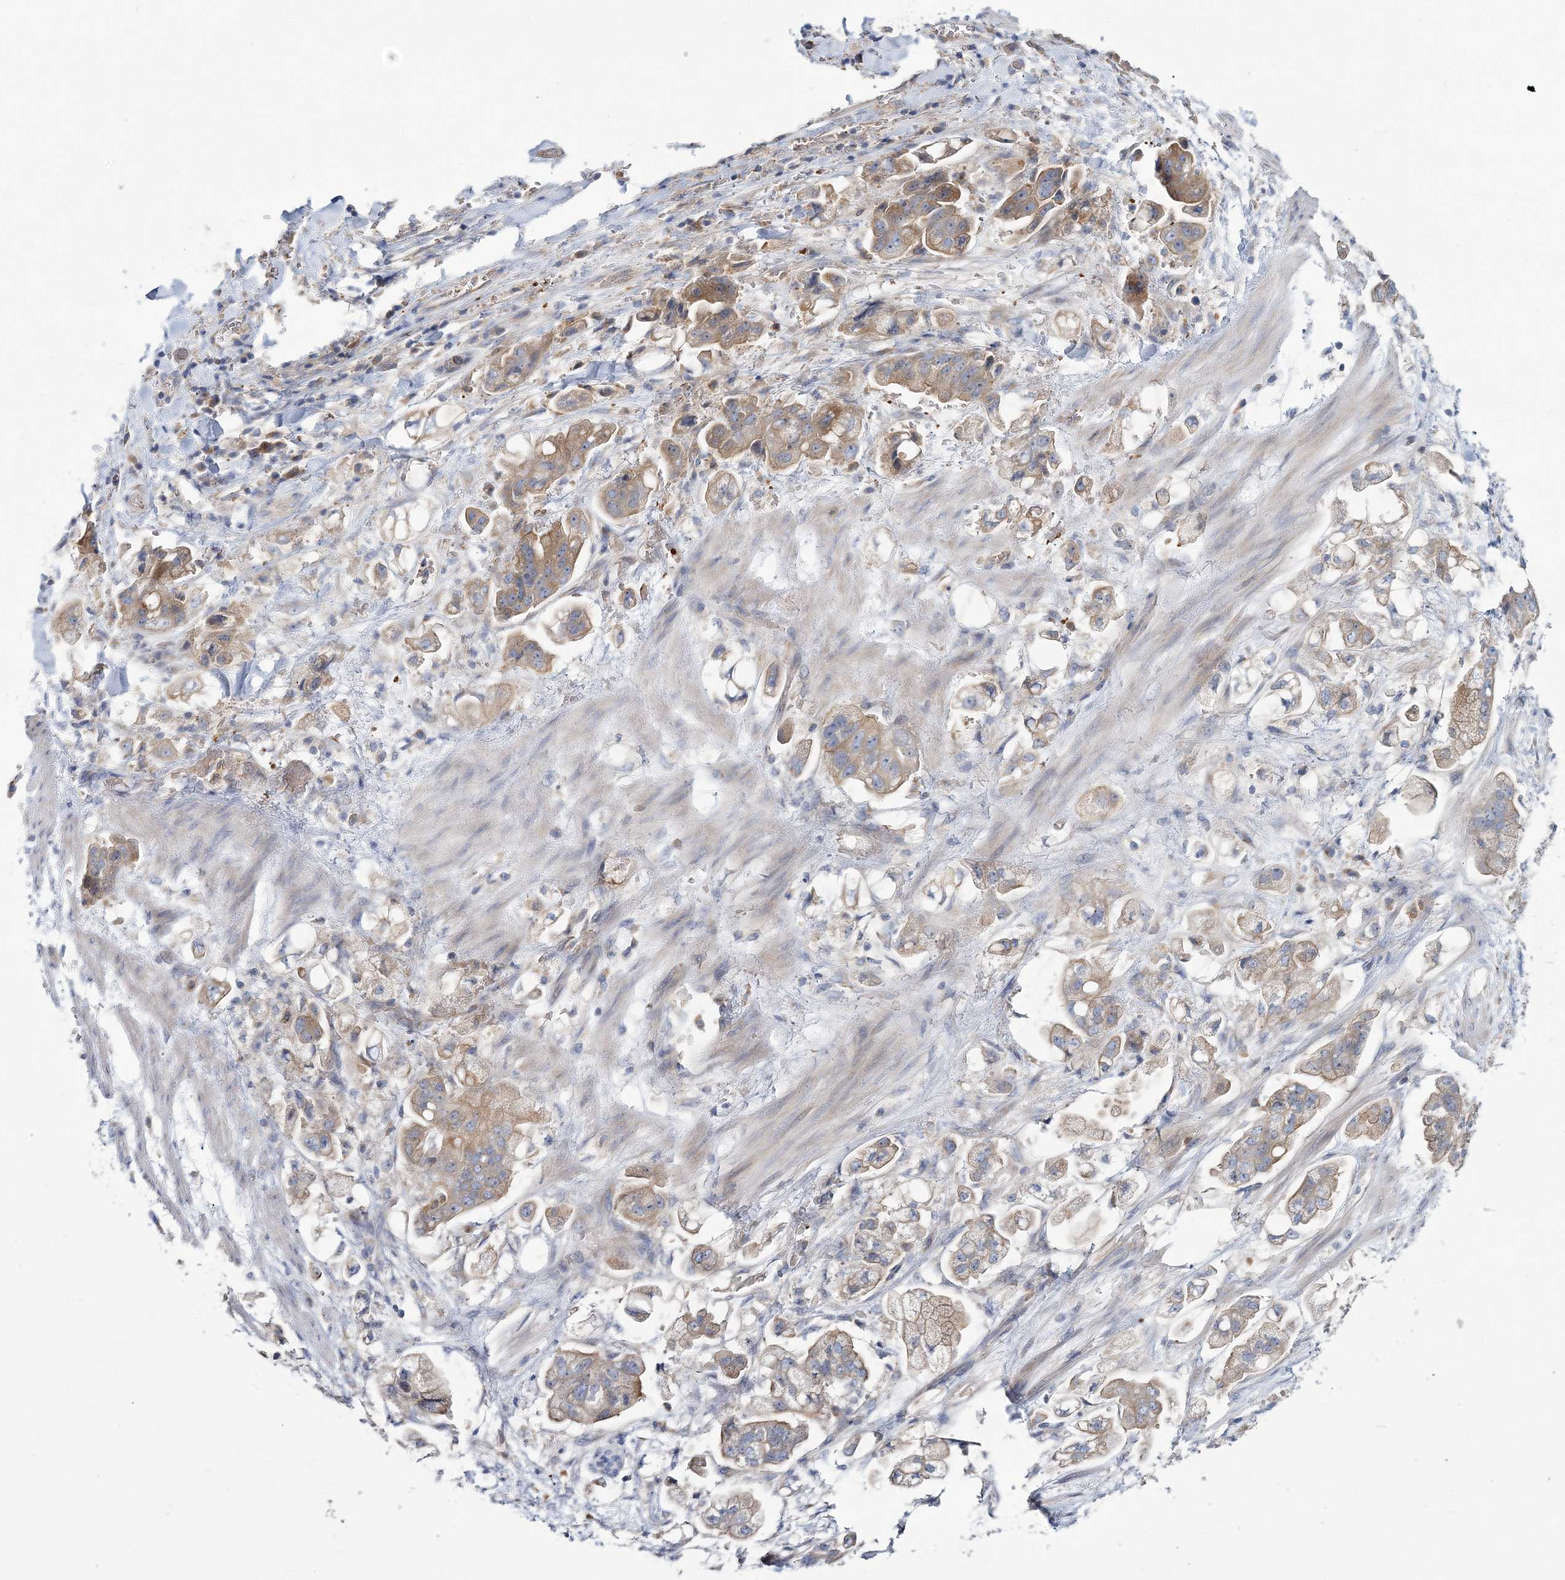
{"staining": {"intensity": "moderate", "quantity": ">75%", "location": "cytoplasmic/membranous"}, "tissue": "stomach cancer", "cell_type": "Tumor cells", "image_type": "cancer", "snomed": [{"axis": "morphology", "description": "Adenocarcinoma, NOS"}, {"axis": "topography", "description": "Stomach"}], "caption": "Adenocarcinoma (stomach) stained with a brown dye demonstrates moderate cytoplasmic/membranous positive positivity in about >75% of tumor cells.", "gene": "ATP11B", "patient": {"sex": "male", "age": 62}}